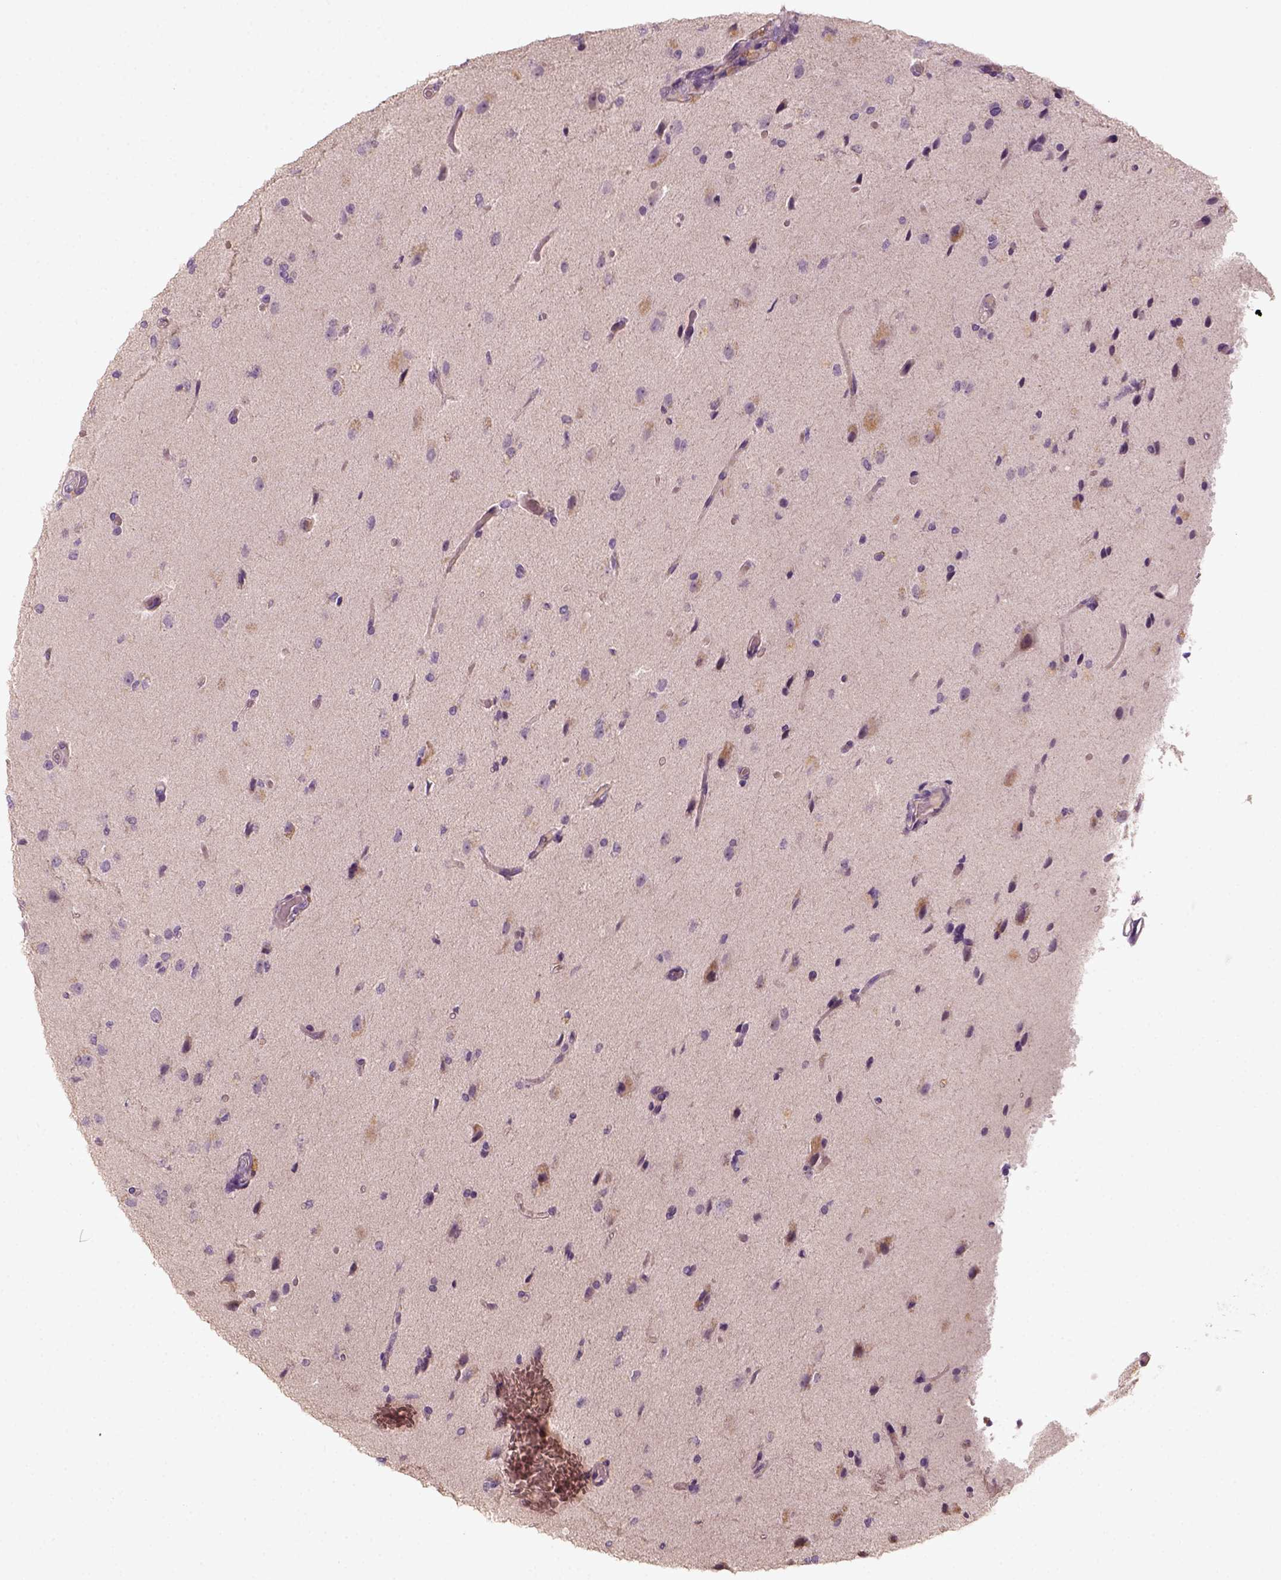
{"staining": {"intensity": "weak", "quantity": "<25%", "location": "cytoplasmic/membranous"}, "tissue": "glioma", "cell_type": "Tumor cells", "image_type": "cancer", "snomed": [{"axis": "morphology", "description": "Glioma, malignant, High grade"}, {"axis": "topography", "description": "Brain"}], "caption": "There is no significant expression in tumor cells of glioma.", "gene": "AQP9", "patient": {"sex": "male", "age": 68}}